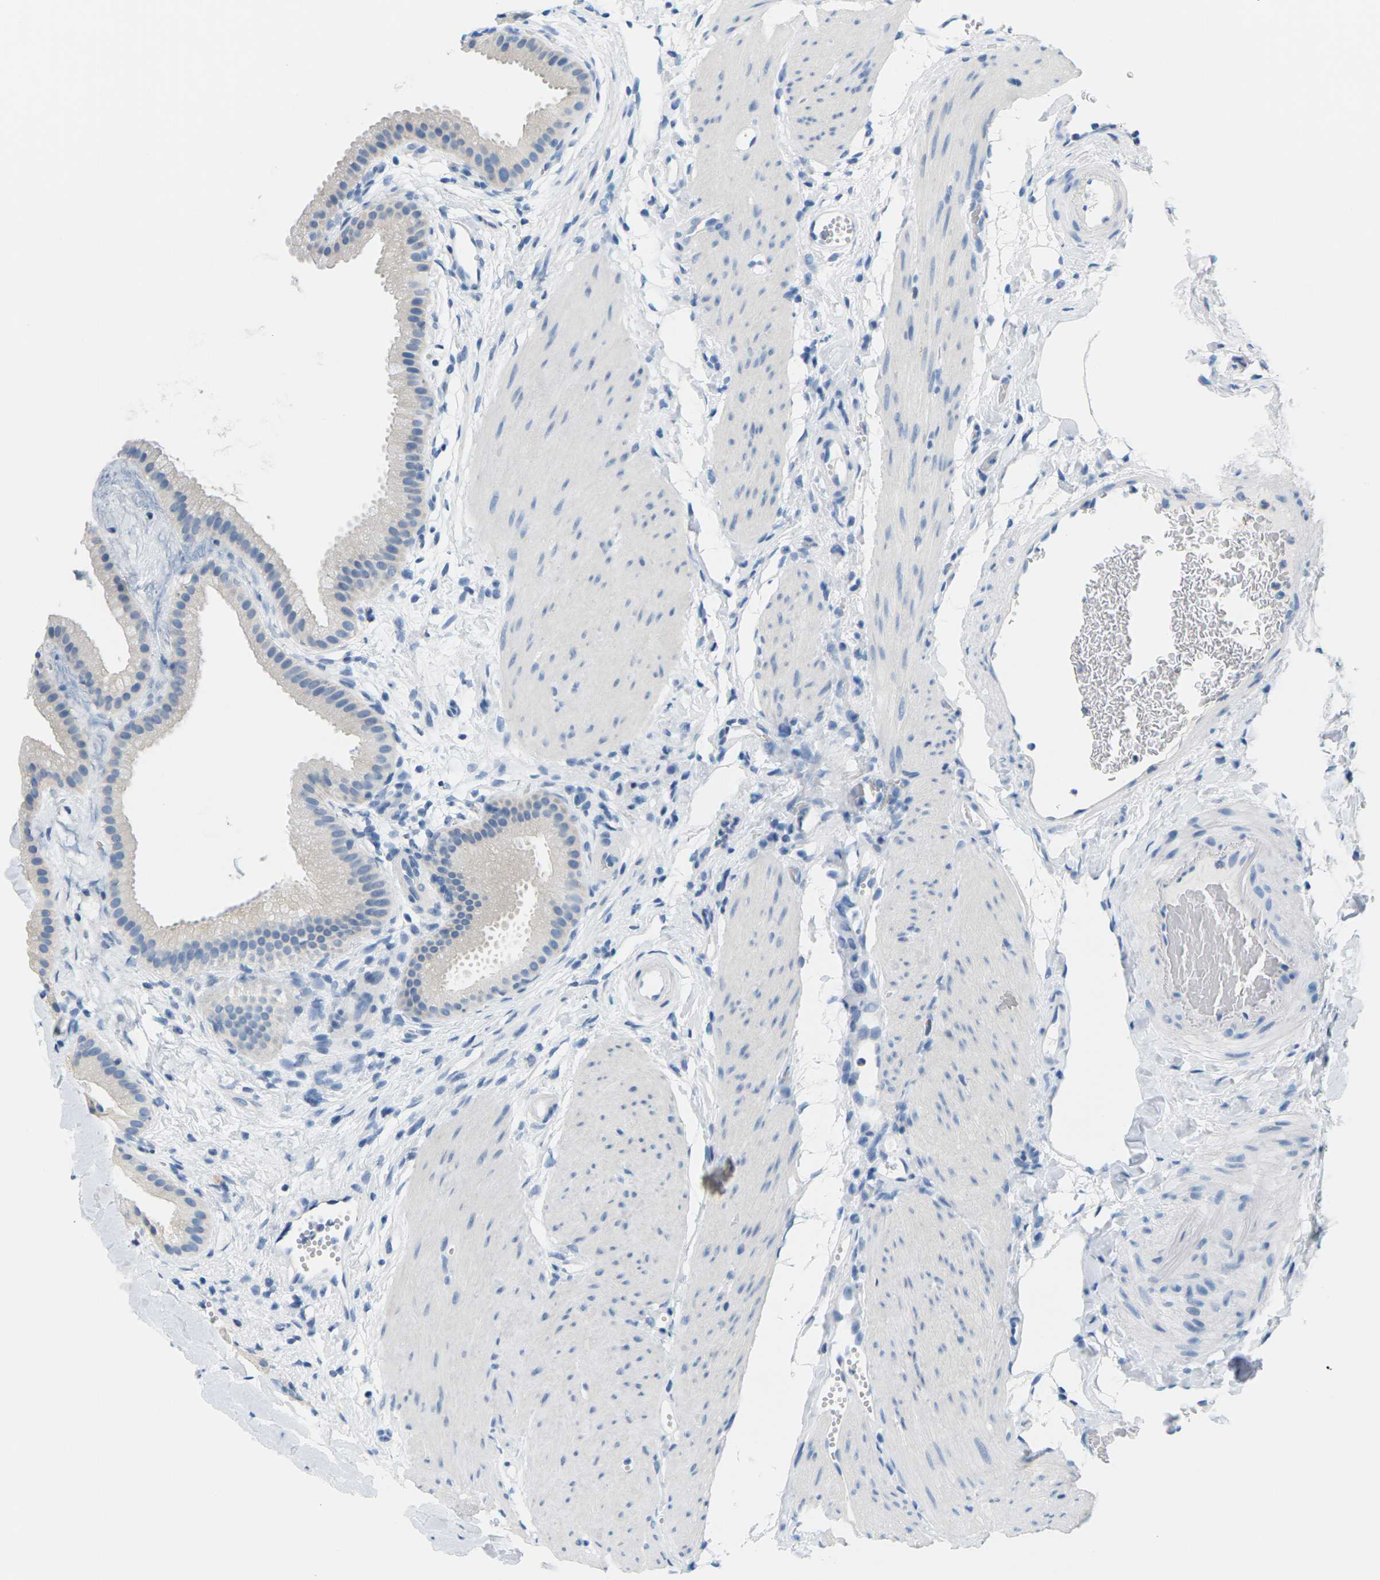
{"staining": {"intensity": "negative", "quantity": "none", "location": "none"}, "tissue": "gallbladder", "cell_type": "Glandular cells", "image_type": "normal", "snomed": [{"axis": "morphology", "description": "Normal tissue, NOS"}, {"axis": "topography", "description": "Gallbladder"}], "caption": "Unremarkable gallbladder was stained to show a protein in brown. There is no significant expression in glandular cells. (Immunohistochemistry (ihc), brightfield microscopy, high magnification).", "gene": "SLC12A1", "patient": {"sex": "female", "age": 64}}